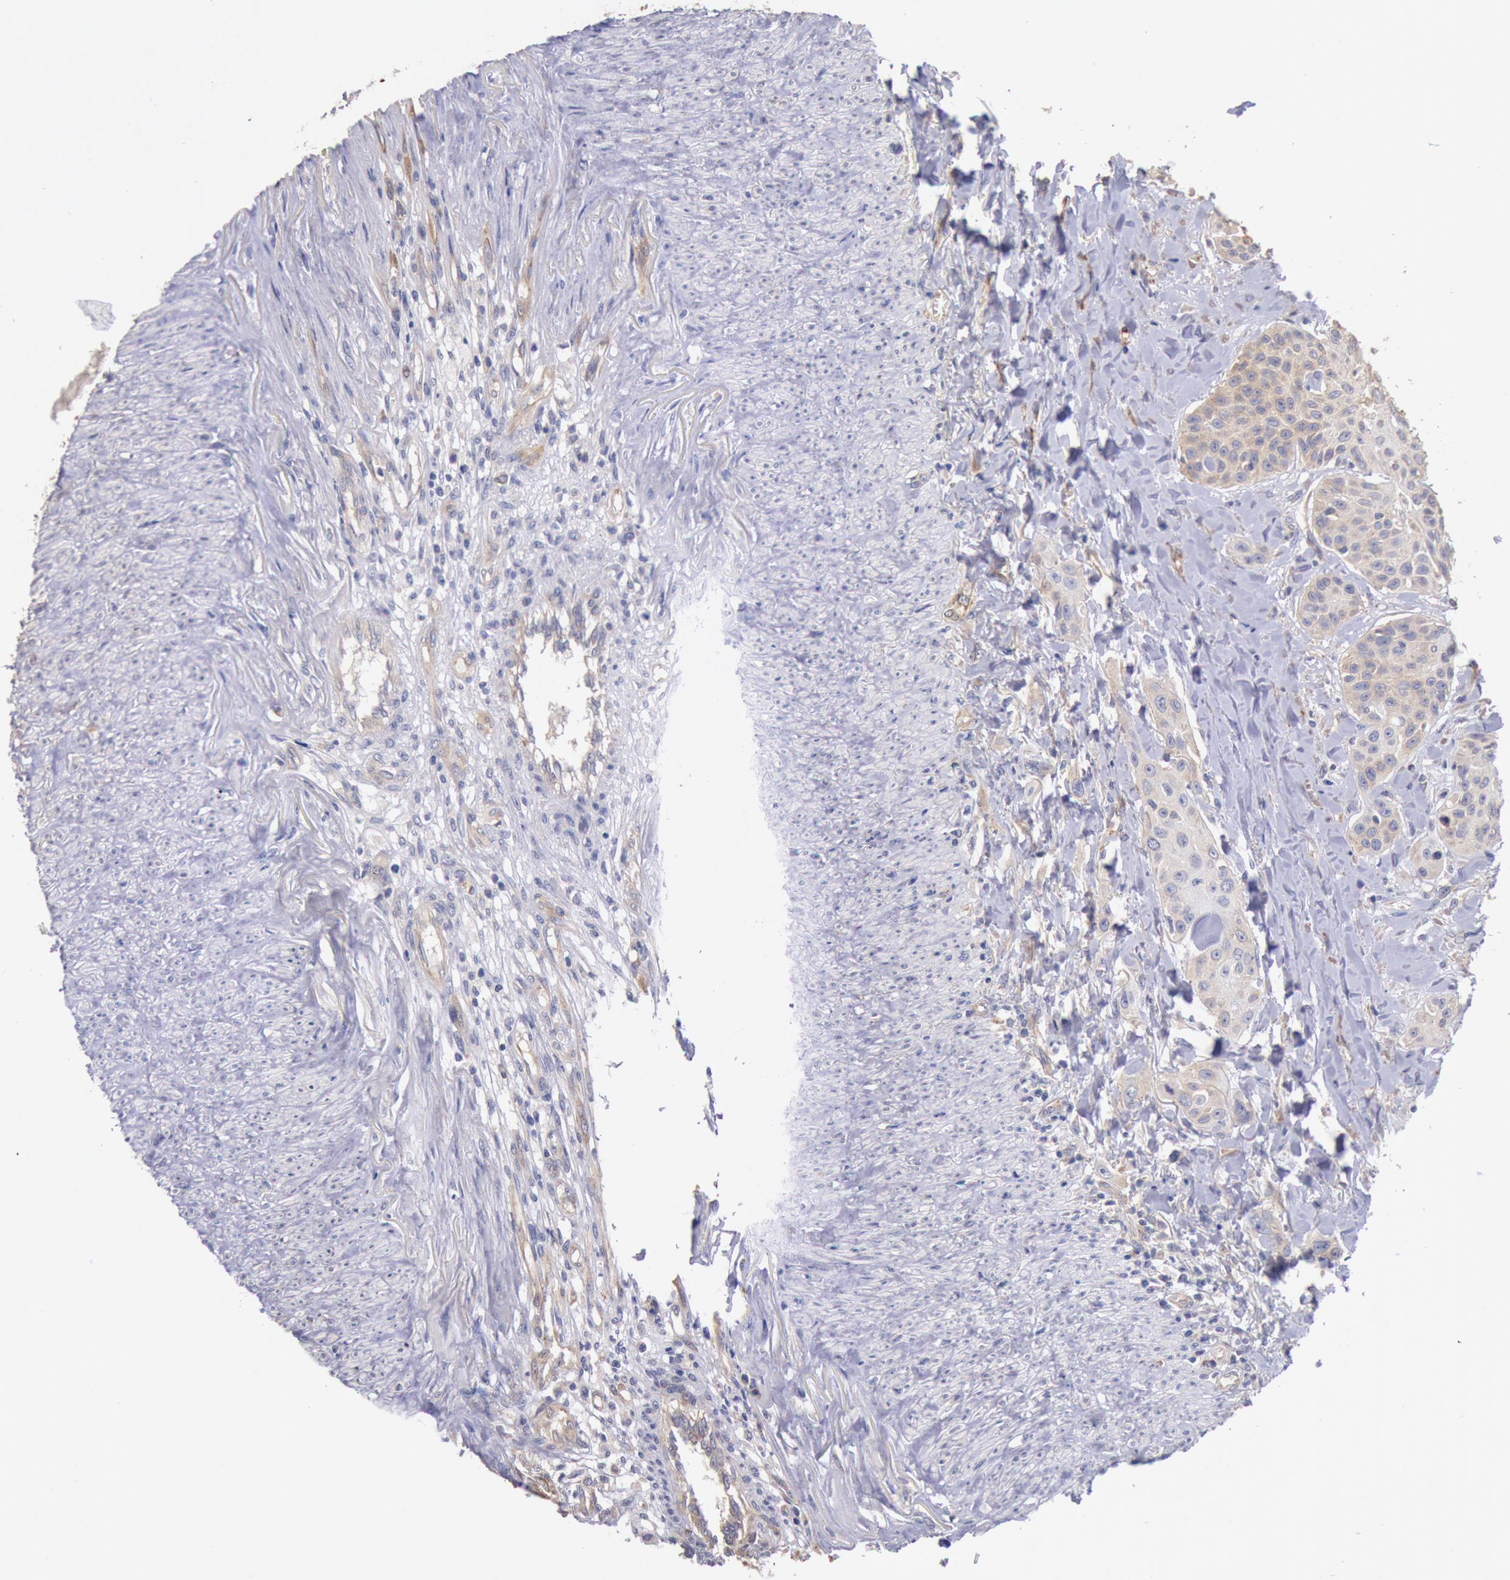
{"staining": {"intensity": "weak", "quantity": "25%-75%", "location": "cytoplasmic/membranous"}, "tissue": "head and neck cancer", "cell_type": "Tumor cells", "image_type": "cancer", "snomed": [{"axis": "morphology", "description": "Squamous cell carcinoma, NOS"}, {"axis": "morphology", "description": "Squamous cell carcinoma, metastatic, NOS"}, {"axis": "topography", "description": "Lymph node"}, {"axis": "topography", "description": "Salivary gland"}, {"axis": "topography", "description": "Head-Neck"}], "caption": "Head and neck cancer stained for a protein (brown) shows weak cytoplasmic/membranous positive staining in about 25%-75% of tumor cells.", "gene": "DRG1", "patient": {"sex": "female", "age": 74}}